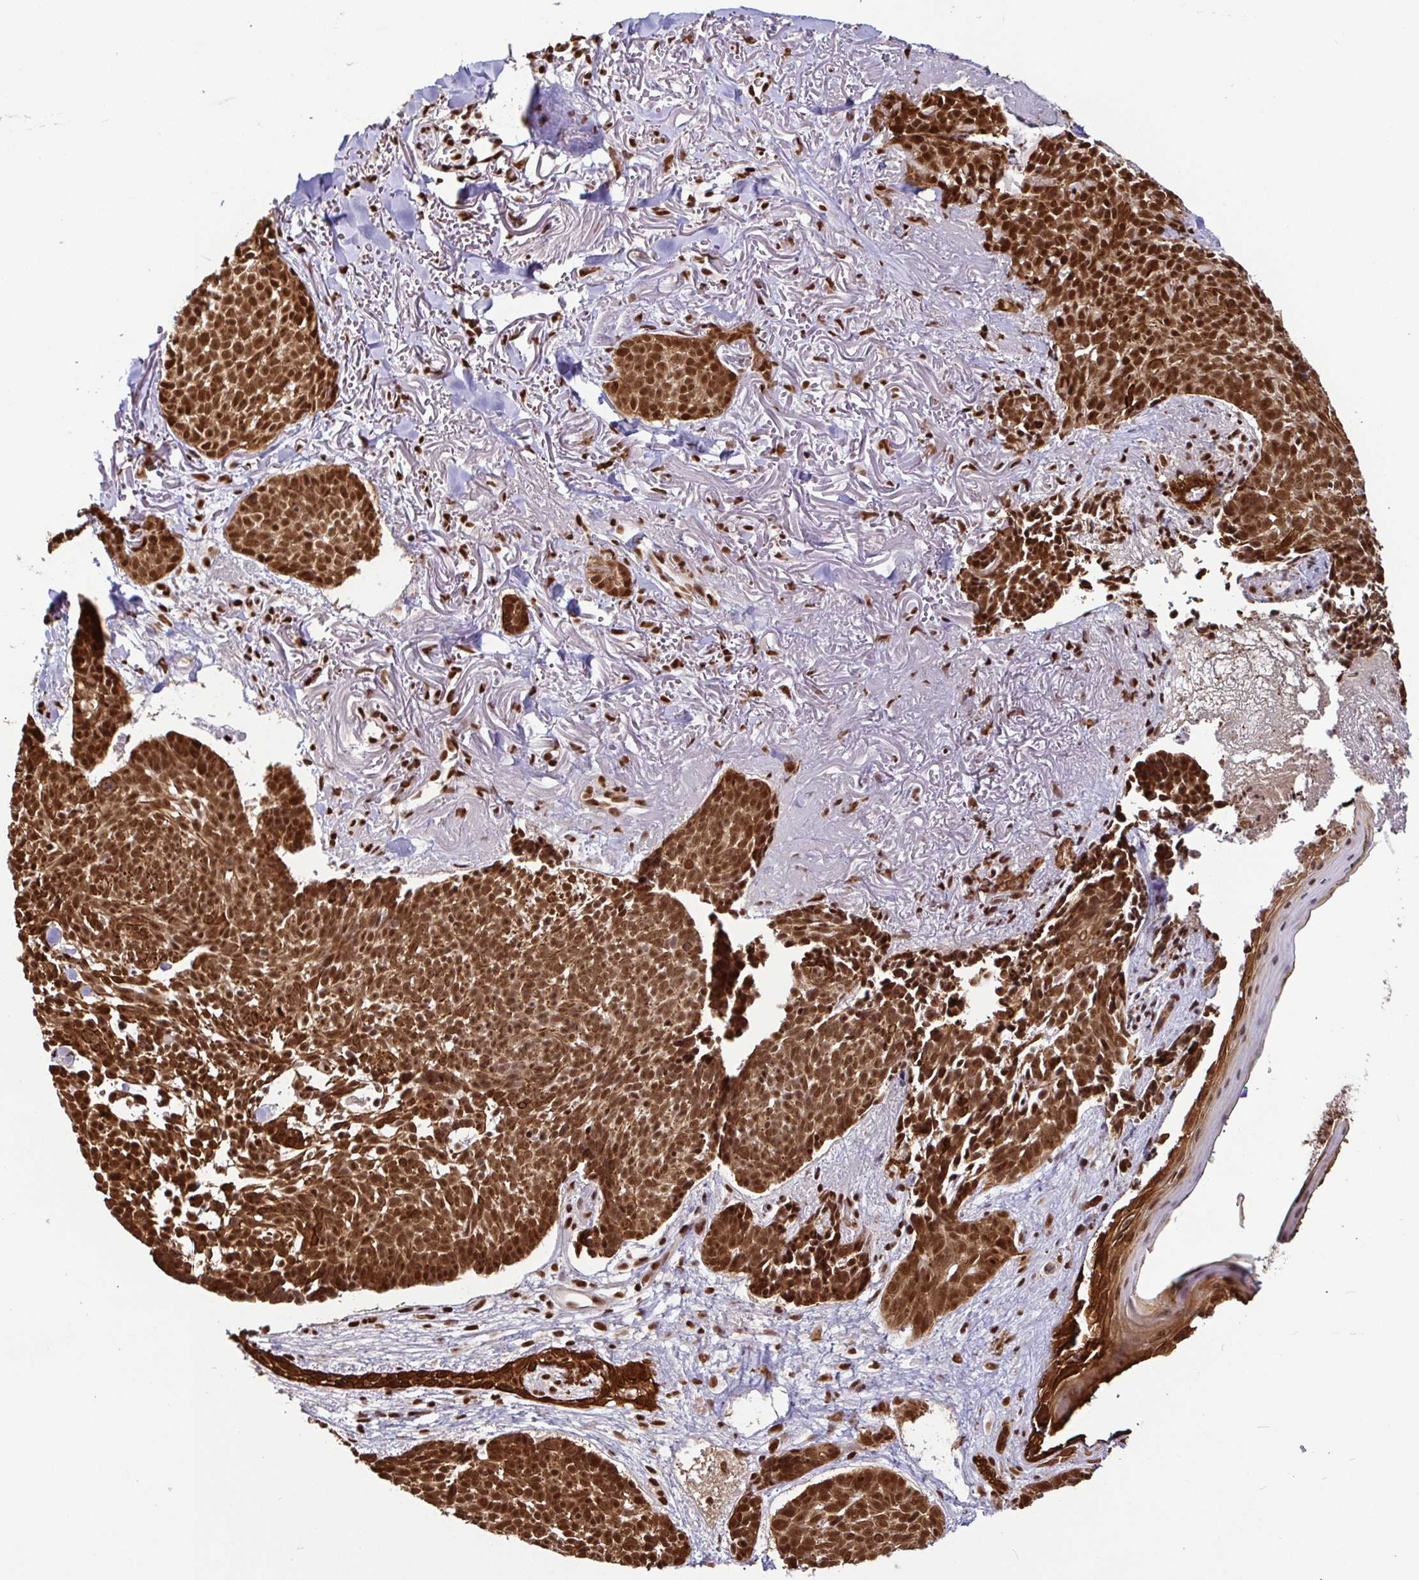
{"staining": {"intensity": "strong", "quantity": ">75%", "location": "cytoplasmic/membranous,nuclear"}, "tissue": "skin cancer", "cell_type": "Tumor cells", "image_type": "cancer", "snomed": [{"axis": "morphology", "description": "Basal cell carcinoma"}, {"axis": "morphology", "description": "BCC, high aggressive"}, {"axis": "topography", "description": "Skin"}], "caption": "This histopathology image demonstrates skin basal cell carcinoma stained with immunohistochemistry (IHC) to label a protein in brown. The cytoplasmic/membranous and nuclear of tumor cells show strong positivity for the protein. Nuclei are counter-stained blue.", "gene": "SP3", "patient": {"sex": "female", "age": 86}}